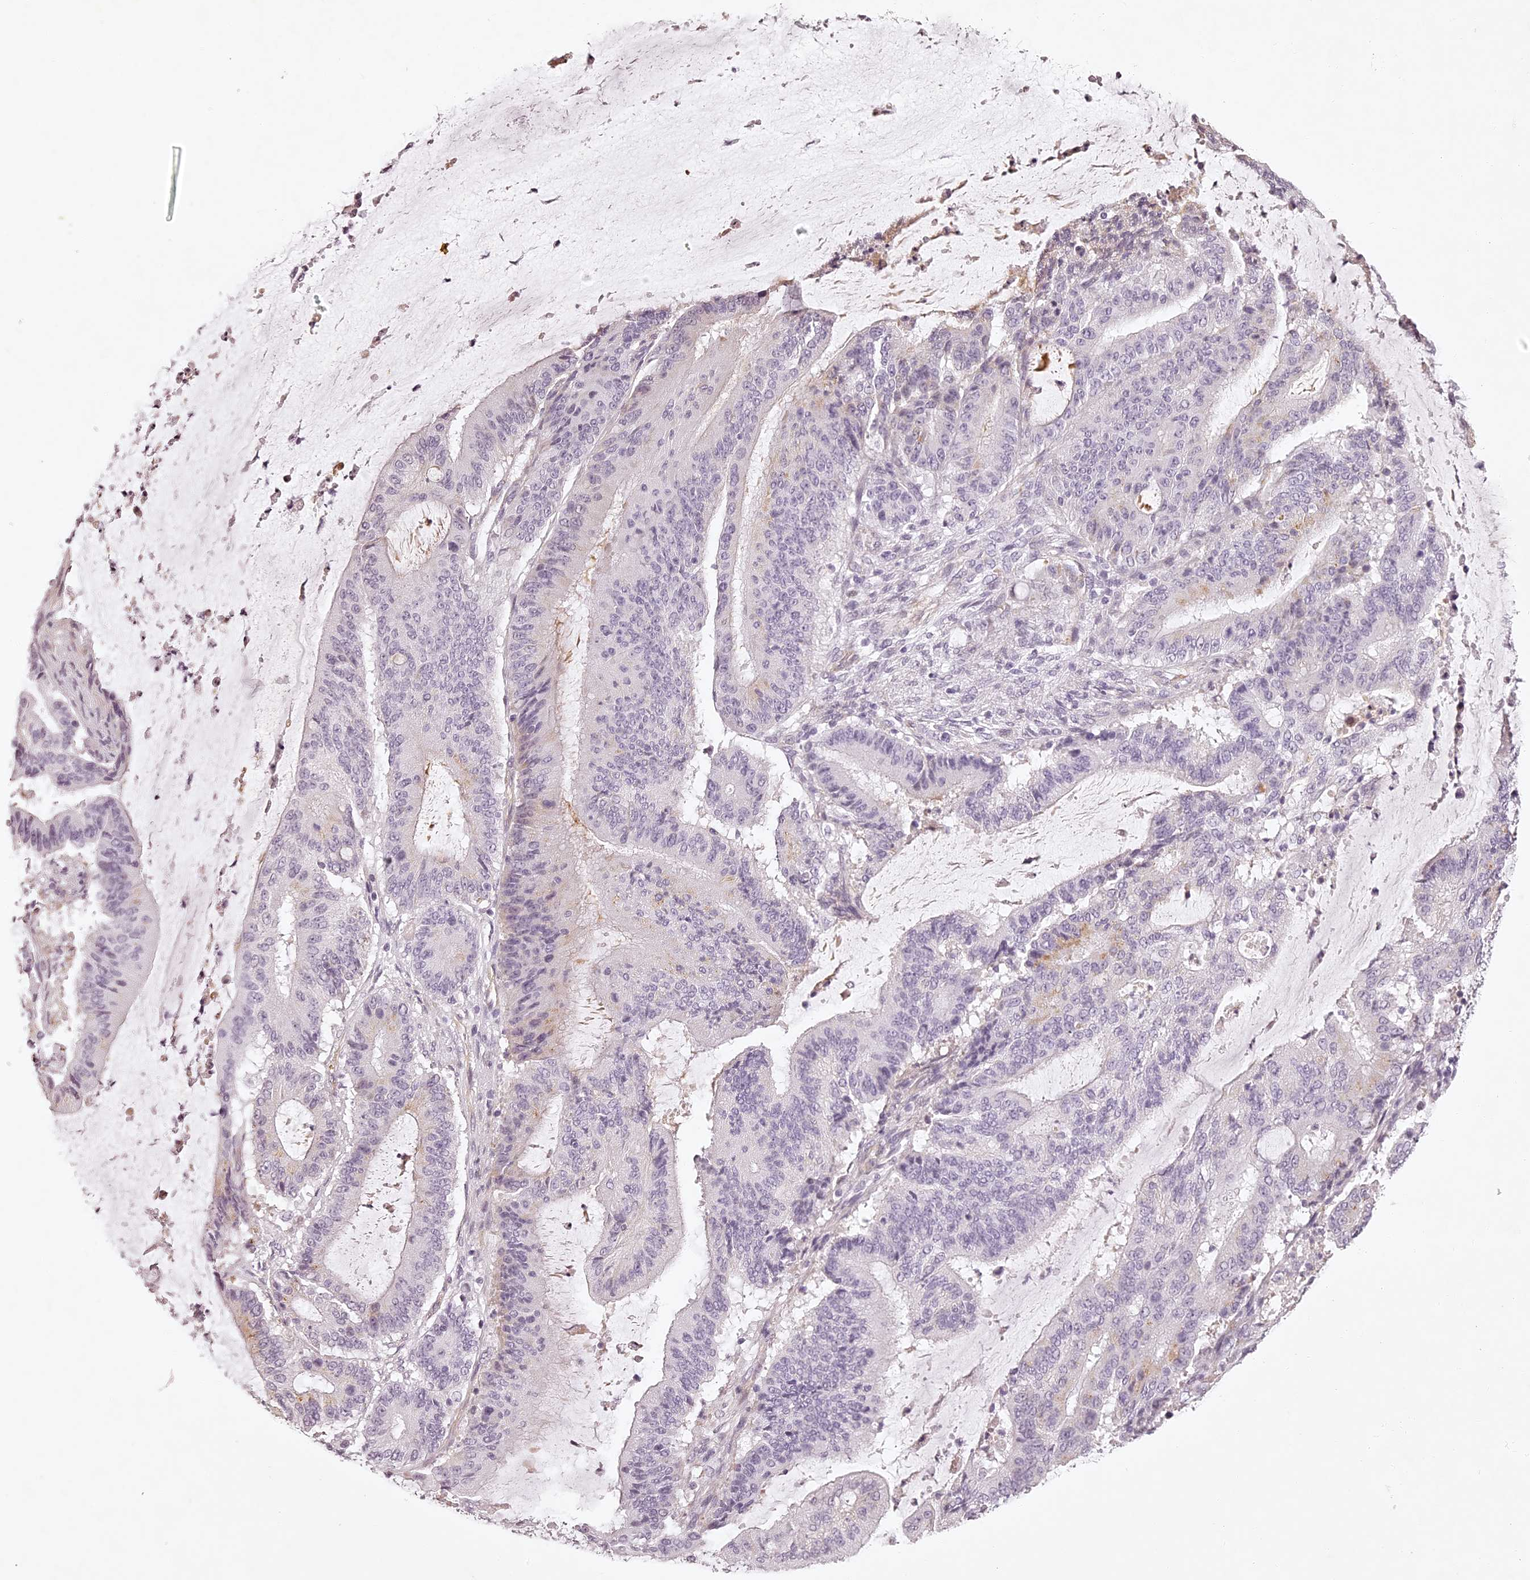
{"staining": {"intensity": "negative", "quantity": "none", "location": "none"}, "tissue": "liver cancer", "cell_type": "Tumor cells", "image_type": "cancer", "snomed": [{"axis": "morphology", "description": "Normal tissue, NOS"}, {"axis": "morphology", "description": "Cholangiocarcinoma"}, {"axis": "topography", "description": "Liver"}, {"axis": "topography", "description": "Peripheral nerve tissue"}], "caption": "DAB (3,3'-diaminobenzidine) immunohistochemical staining of liver cancer reveals no significant staining in tumor cells. (DAB (3,3'-diaminobenzidine) IHC, high magnification).", "gene": "ELAPOR1", "patient": {"sex": "female", "age": 73}}